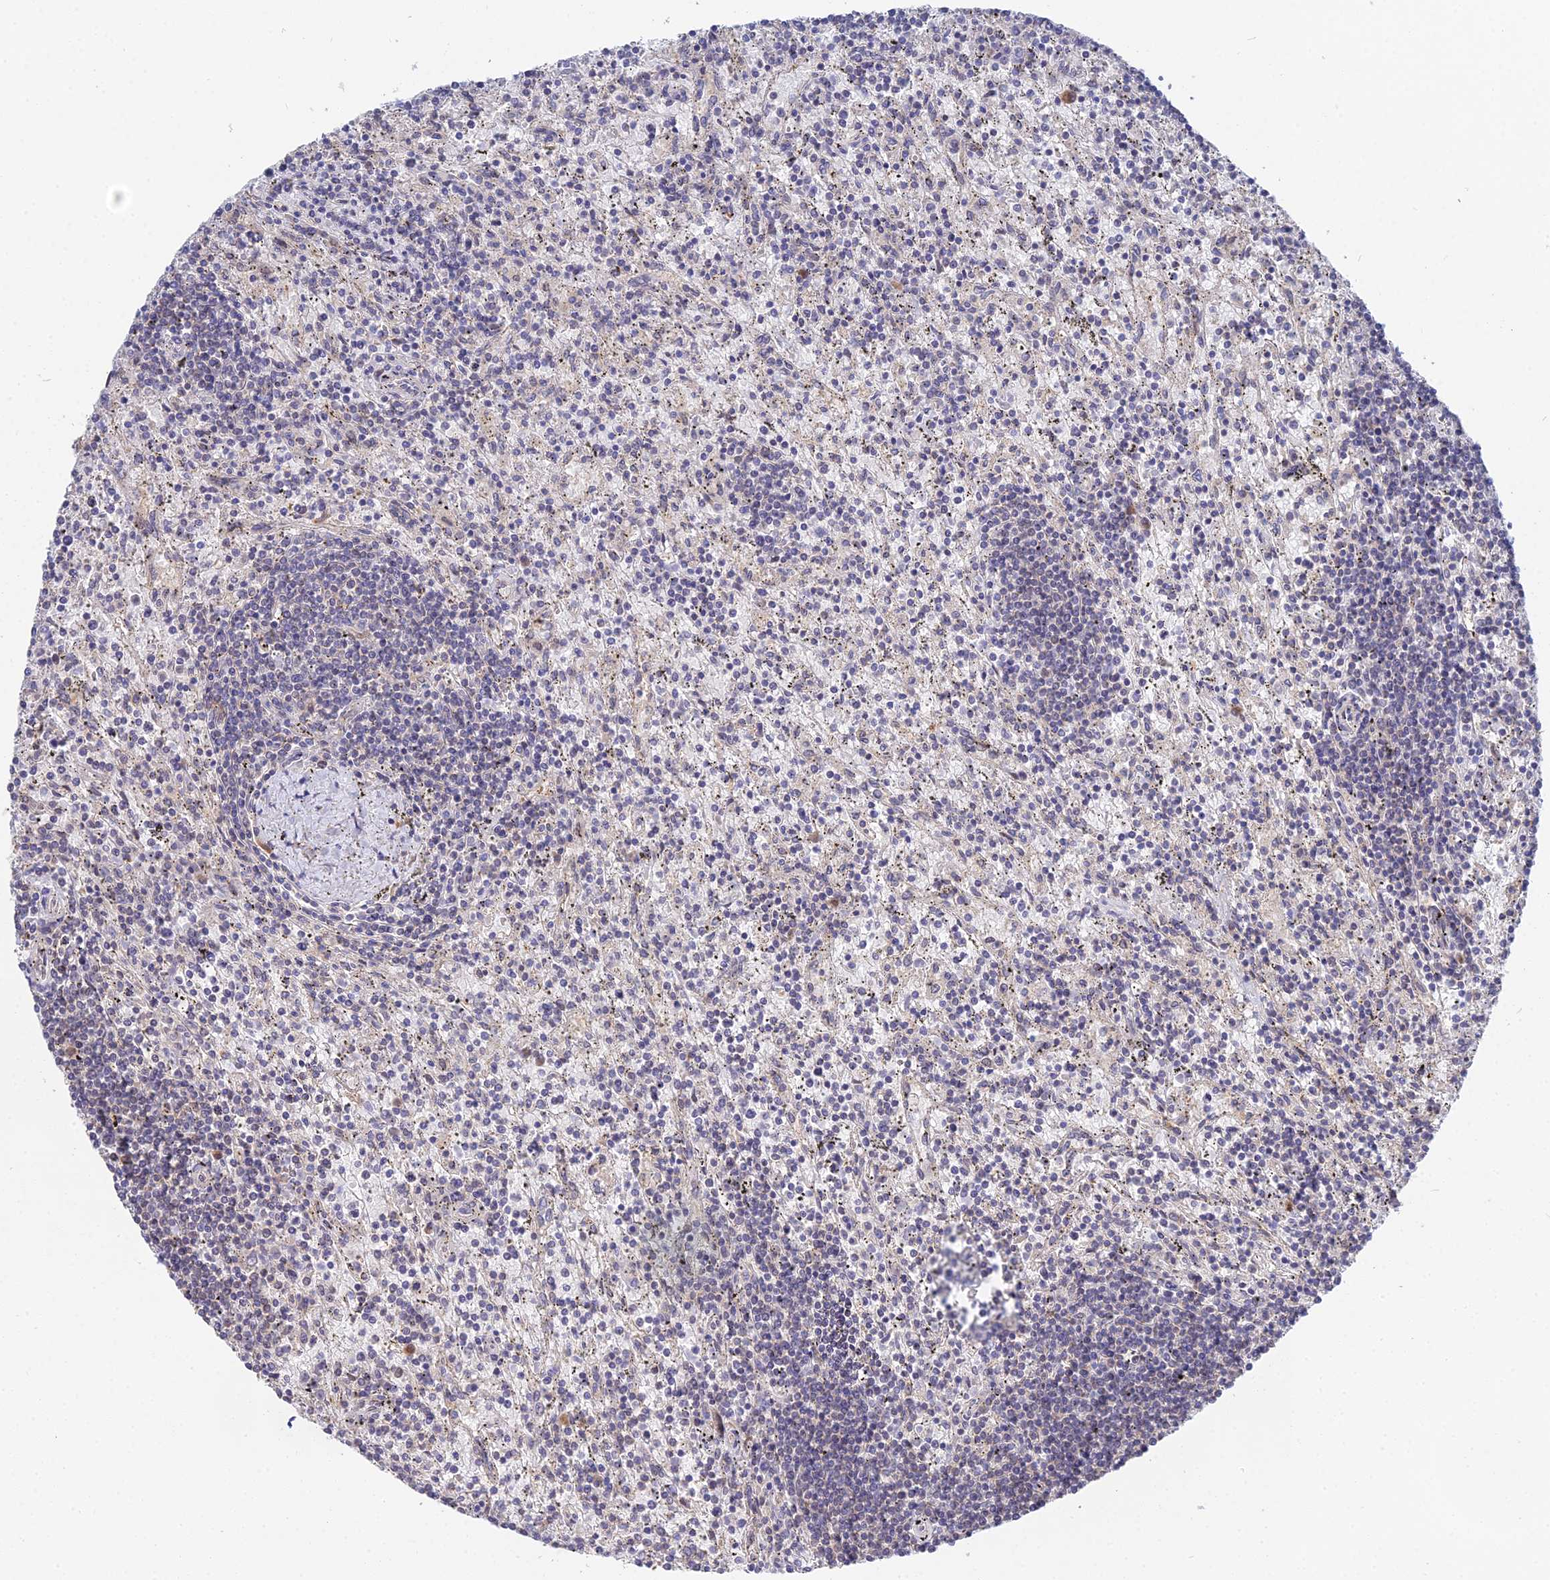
{"staining": {"intensity": "negative", "quantity": "none", "location": "none"}, "tissue": "lymphoma", "cell_type": "Tumor cells", "image_type": "cancer", "snomed": [{"axis": "morphology", "description": "Malignant lymphoma, non-Hodgkin's type, Low grade"}, {"axis": "topography", "description": "Spleen"}], "caption": "IHC histopathology image of malignant lymphoma, non-Hodgkin's type (low-grade) stained for a protein (brown), which reveals no positivity in tumor cells.", "gene": "DNAH14", "patient": {"sex": "male", "age": 76}}